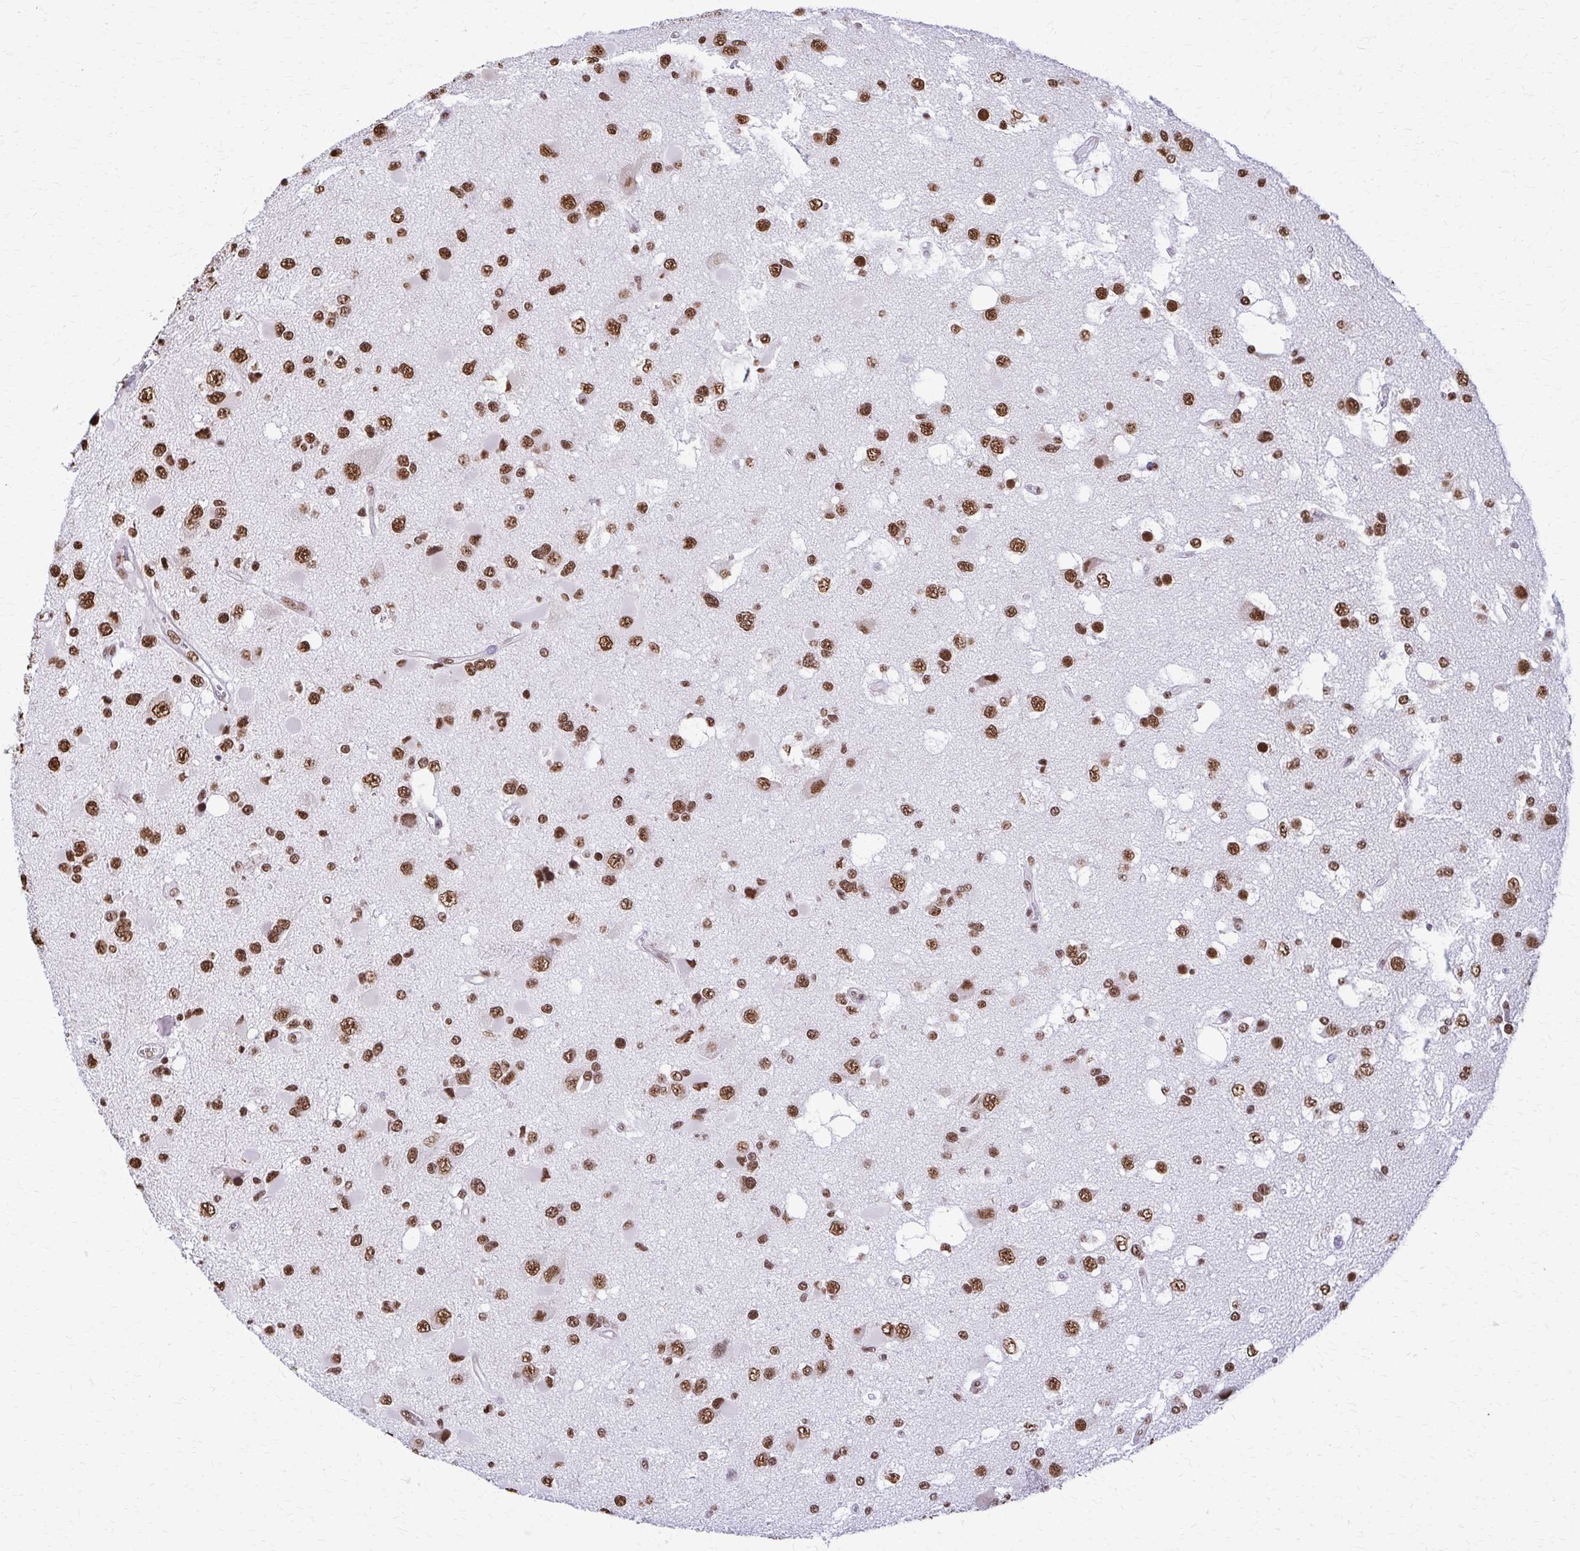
{"staining": {"intensity": "moderate", "quantity": ">75%", "location": "nuclear"}, "tissue": "glioma", "cell_type": "Tumor cells", "image_type": "cancer", "snomed": [{"axis": "morphology", "description": "Glioma, malignant, High grade"}, {"axis": "topography", "description": "Brain"}], "caption": "Brown immunohistochemical staining in human malignant glioma (high-grade) displays moderate nuclear expression in approximately >75% of tumor cells.", "gene": "SNRPA", "patient": {"sex": "male", "age": 53}}